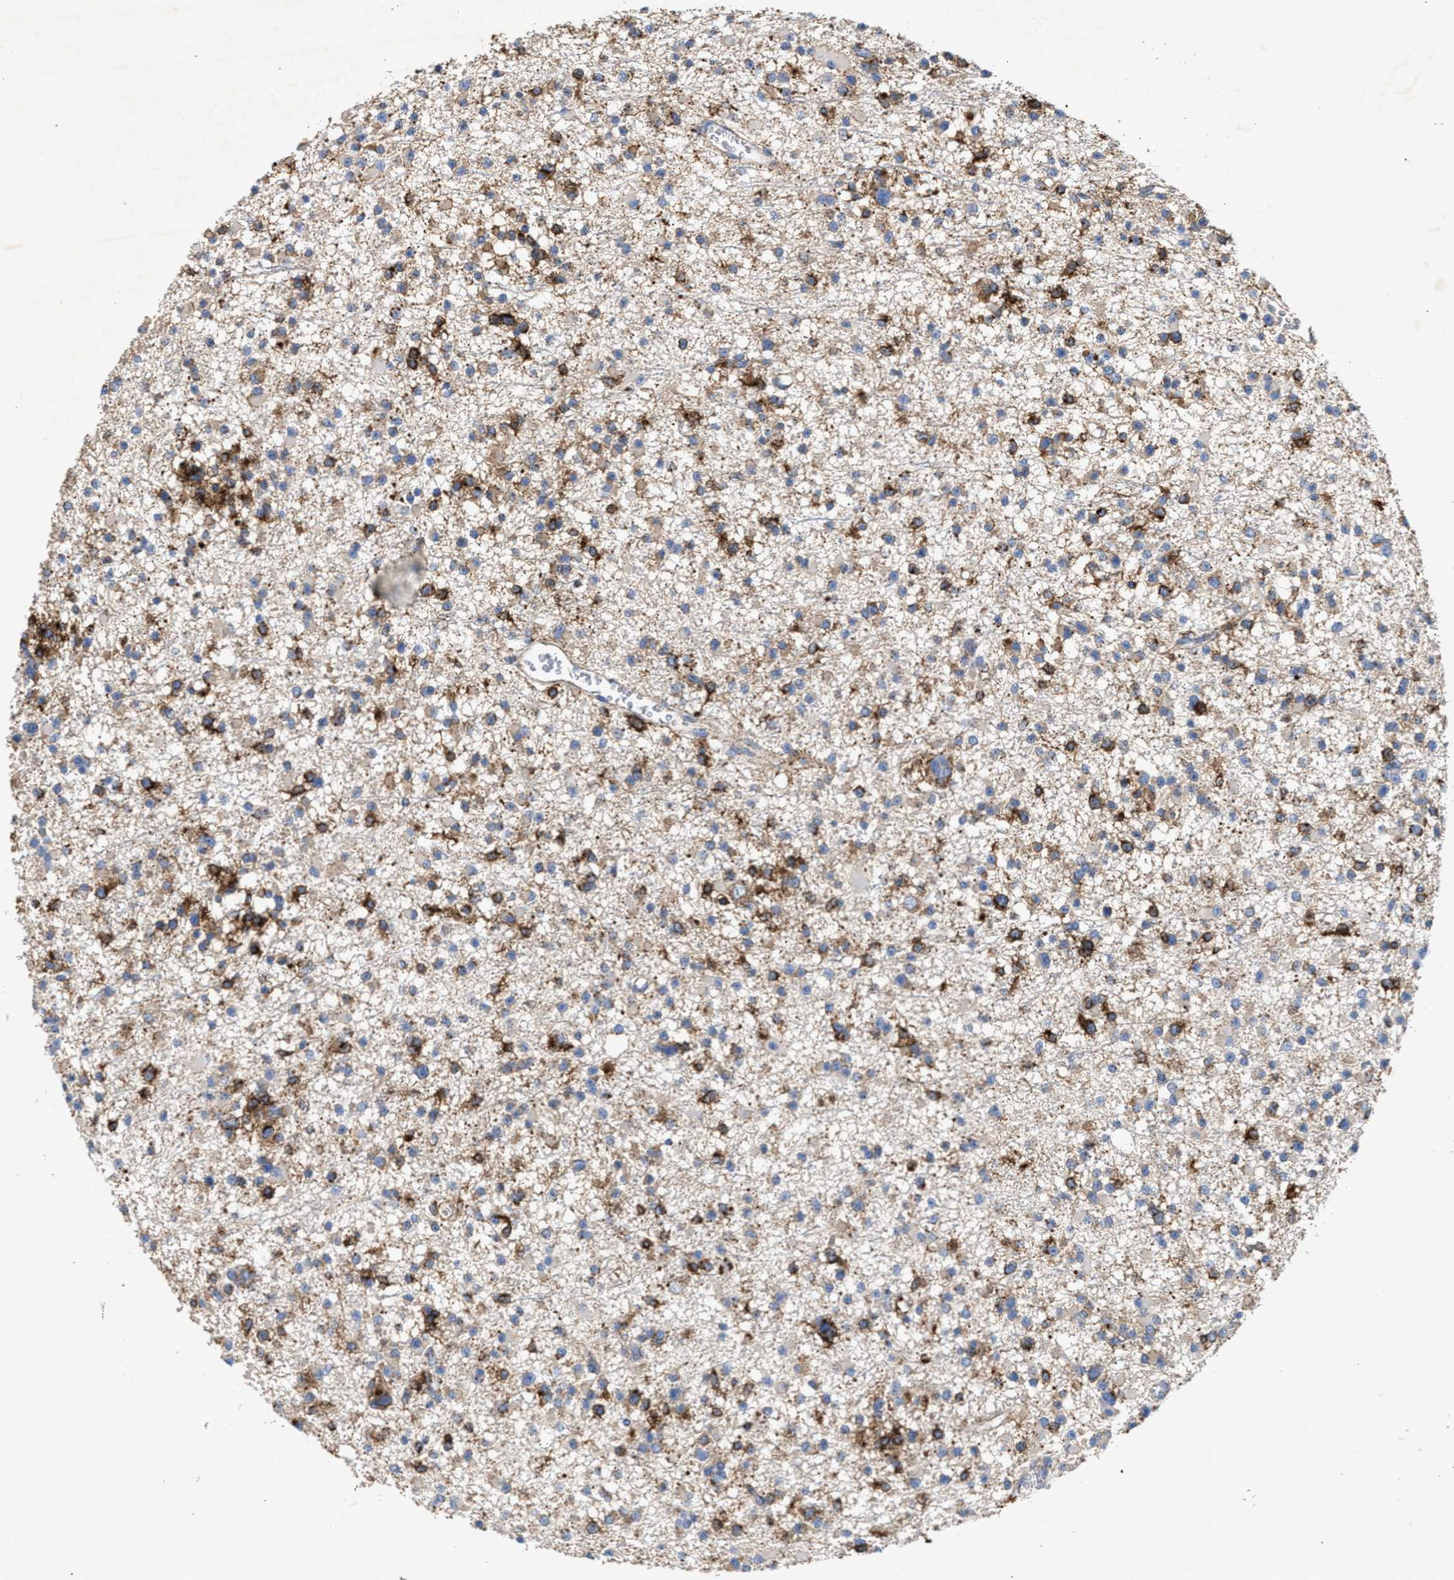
{"staining": {"intensity": "moderate", "quantity": ">75%", "location": "cytoplasmic/membranous"}, "tissue": "glioma", "cell_type": "Tumor cells", "image_type": "cancer", "snomed": [{"axis": "morphology", "description": "Glioma, malignant, Low grade"}, {"axis": "topography", "description": "Brain"}], "caption": "Glioma stained with a protein marker exhibits moderate staining in tumor cells.", "gene": "MECR", "patient": {"sex": "female", "age": 22}}